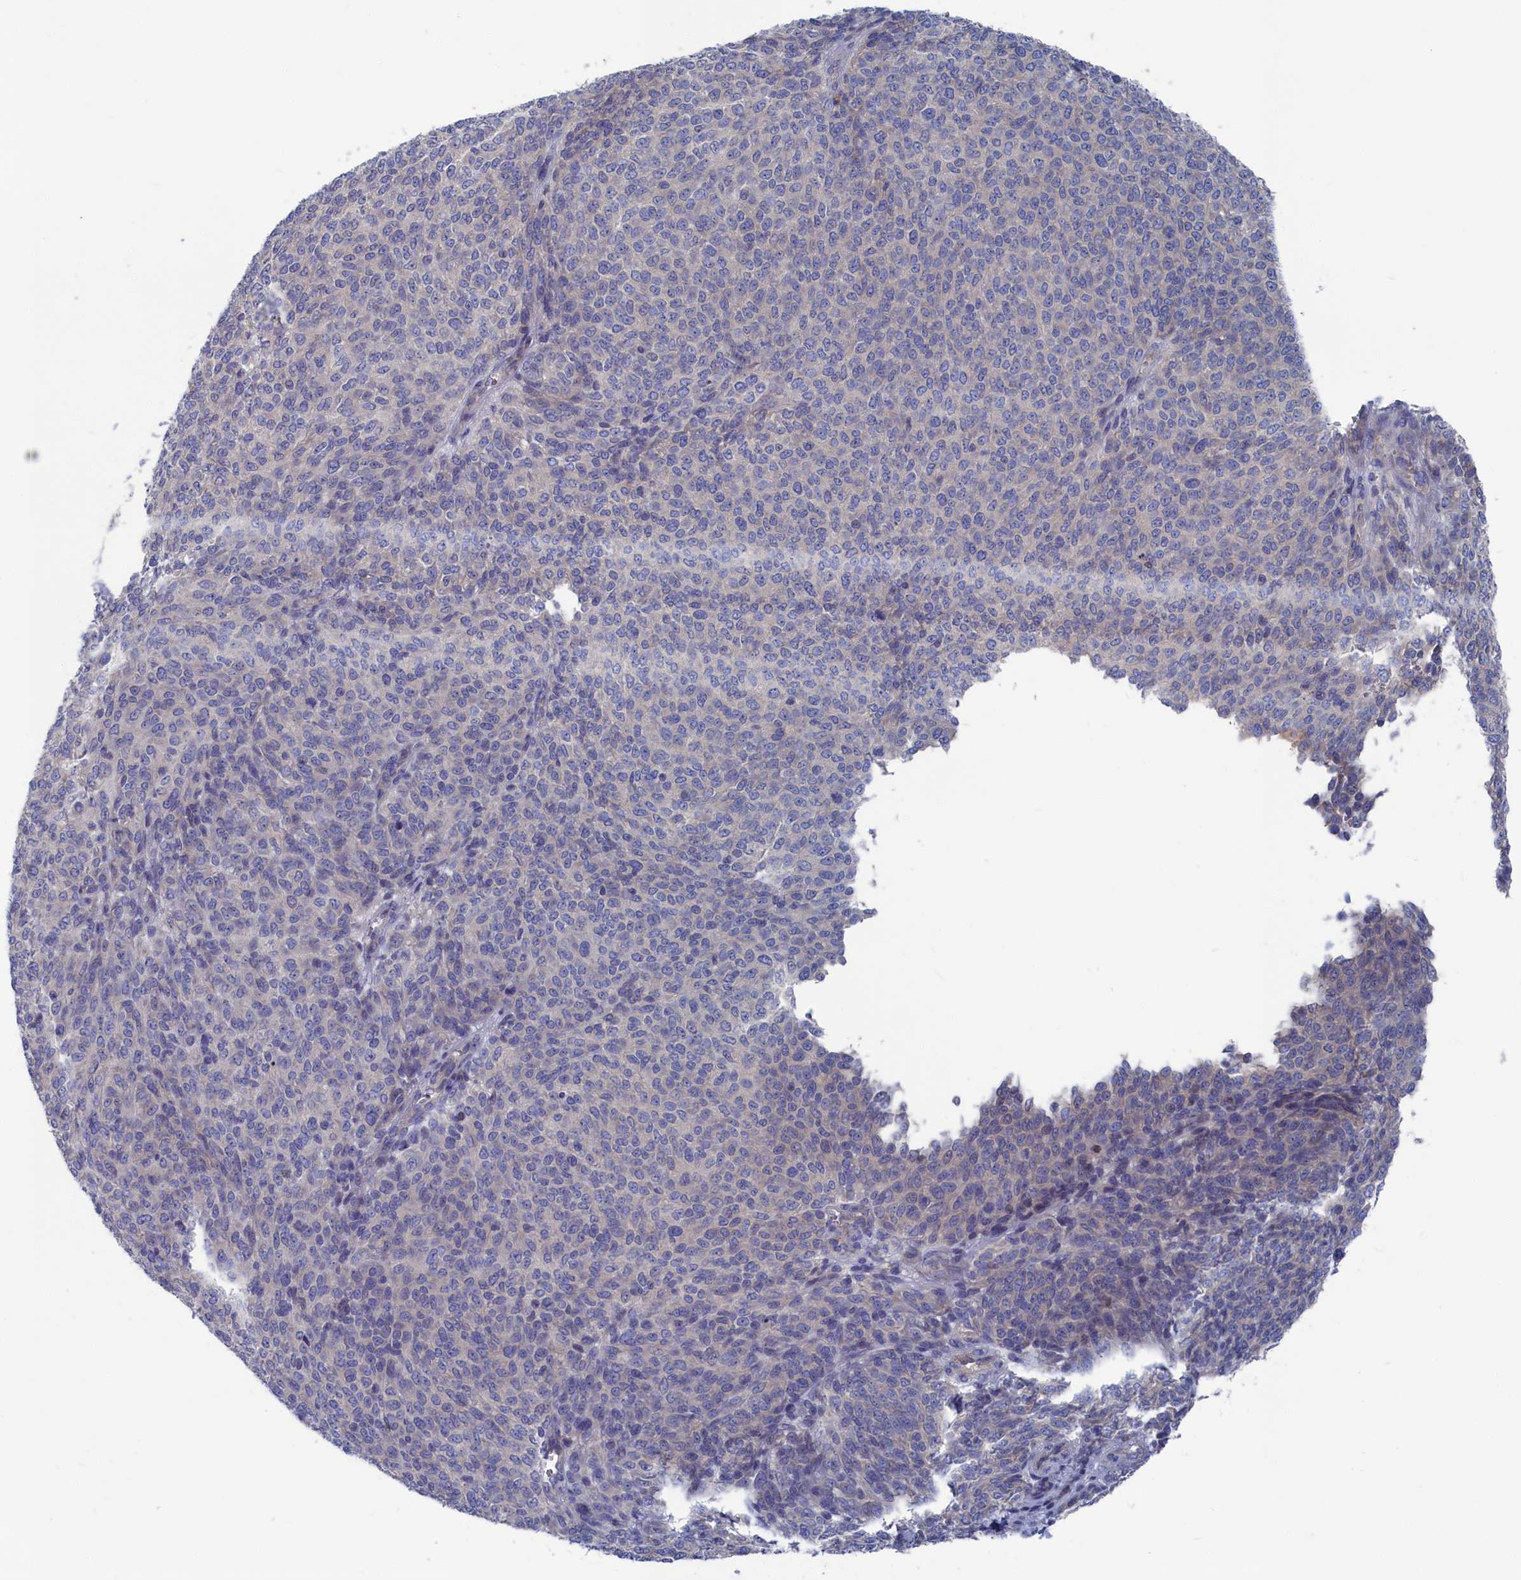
{"staining": {"intensity": "negative", "quantity": "none", "location": "none"}, "tissue": "melanoma", "cell_type": "Tumor cells", "image_type": "cancer", "snomed": [{"axis": "morphology", "description": "Malignant melanoma, NOS"}, {"axis": "topography", "description": "Skin"}], "caption": "Immunohistochemistry of human melanoma reveals no staining in tumor cells.", "gene": "CEND1", "patient": {"sex": "male", "age": 49}}